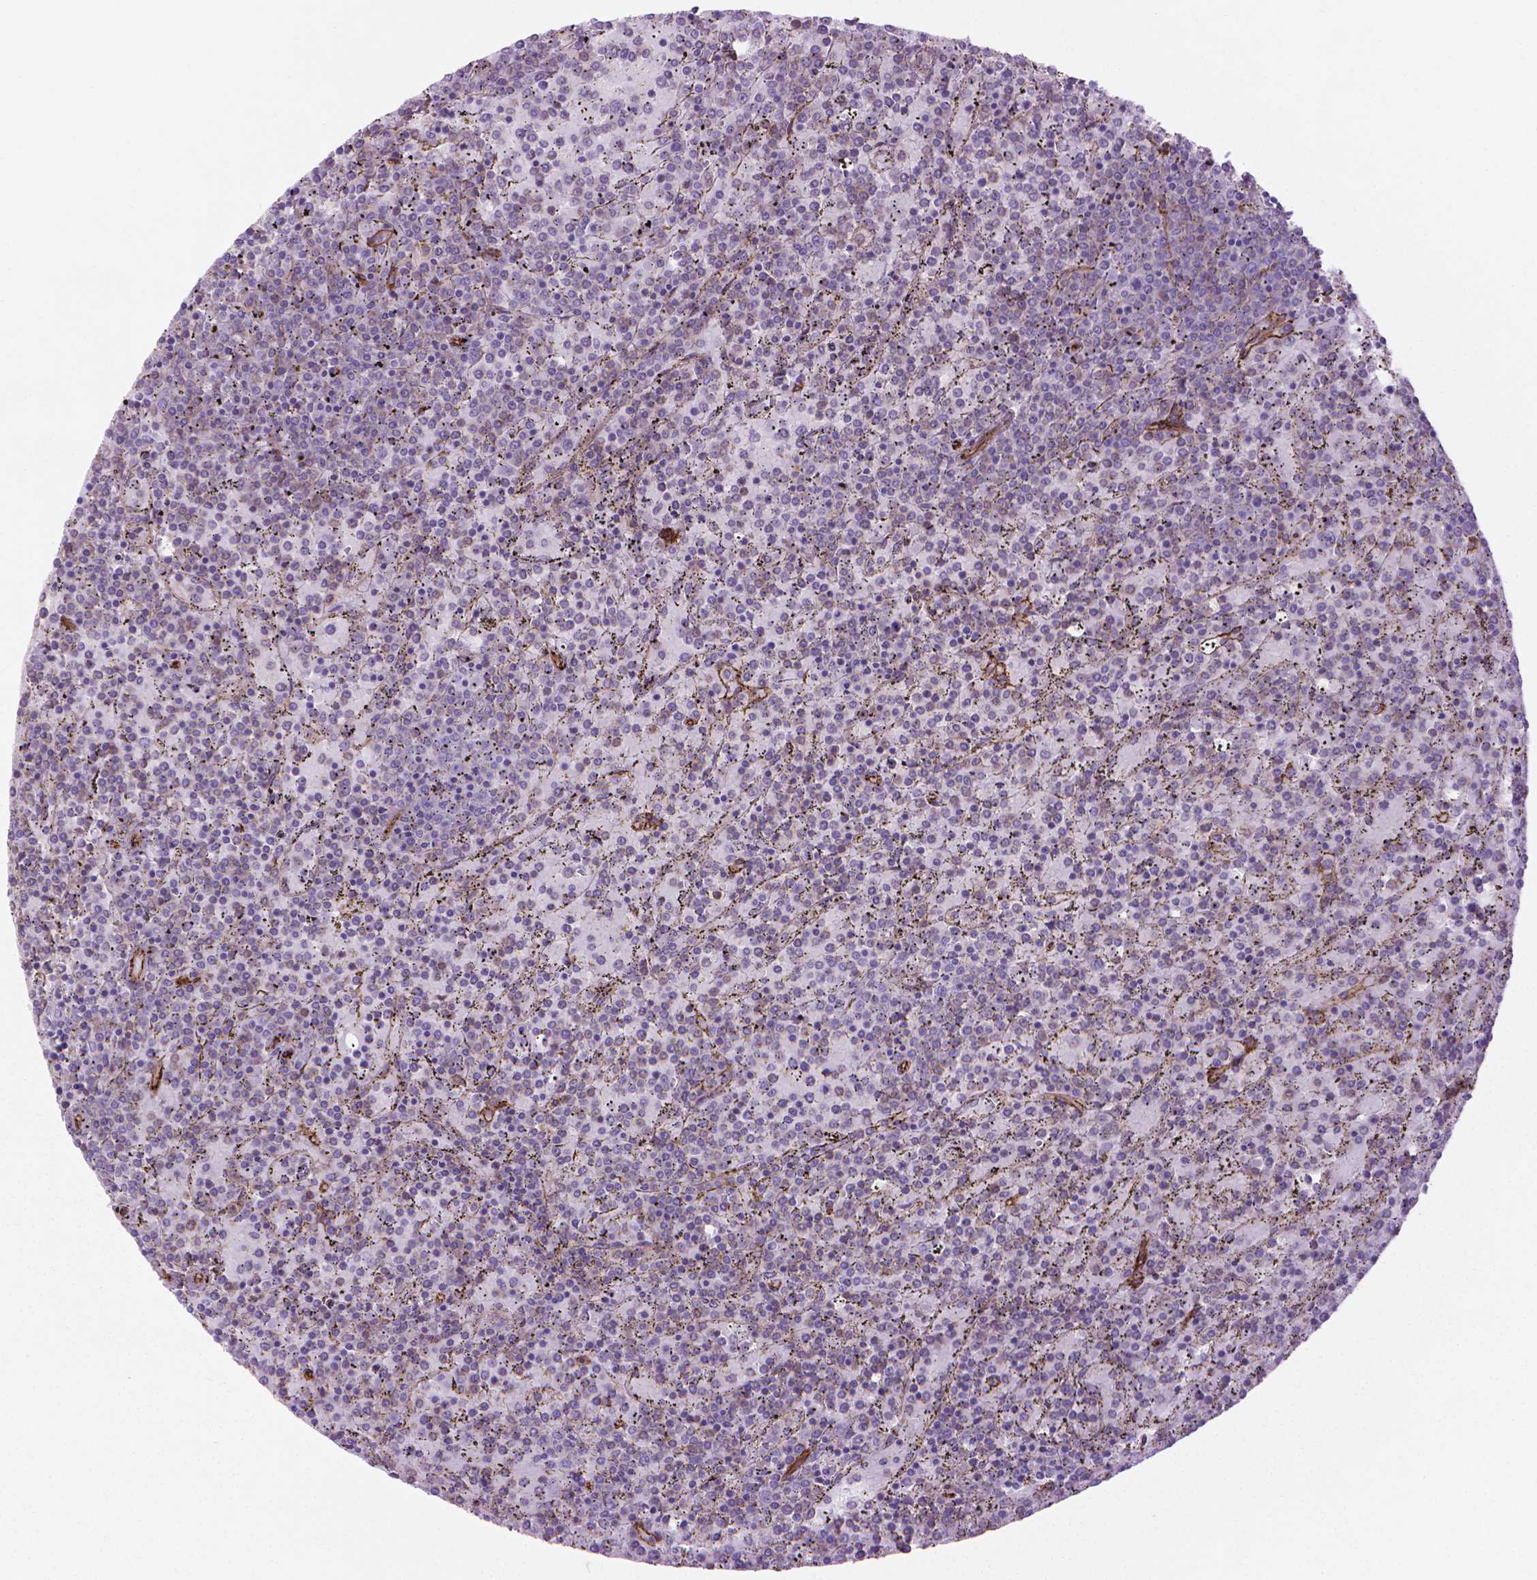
{"staining": {"intensity": "negative", "quantity": "none", "location": "none"}, "tissue": "lymphoma", "cell_type": "Tumor cells", "image_type": "cancer", "snomed": [{"axis": "morphology", "description": "Malignant lymphoma, non-Hodgkin's type, Low grade"}, {"axis": "topography", "description": "Spleen"}], "caption": "Immunohistochemistry (IHC) of human malignant lymphoma, non-Hodgkin's type (low-grade) demonstrates no positivity in tumor cells.", "gene": "TENT5A", "patient": {"sex": "female", "age": 77}}